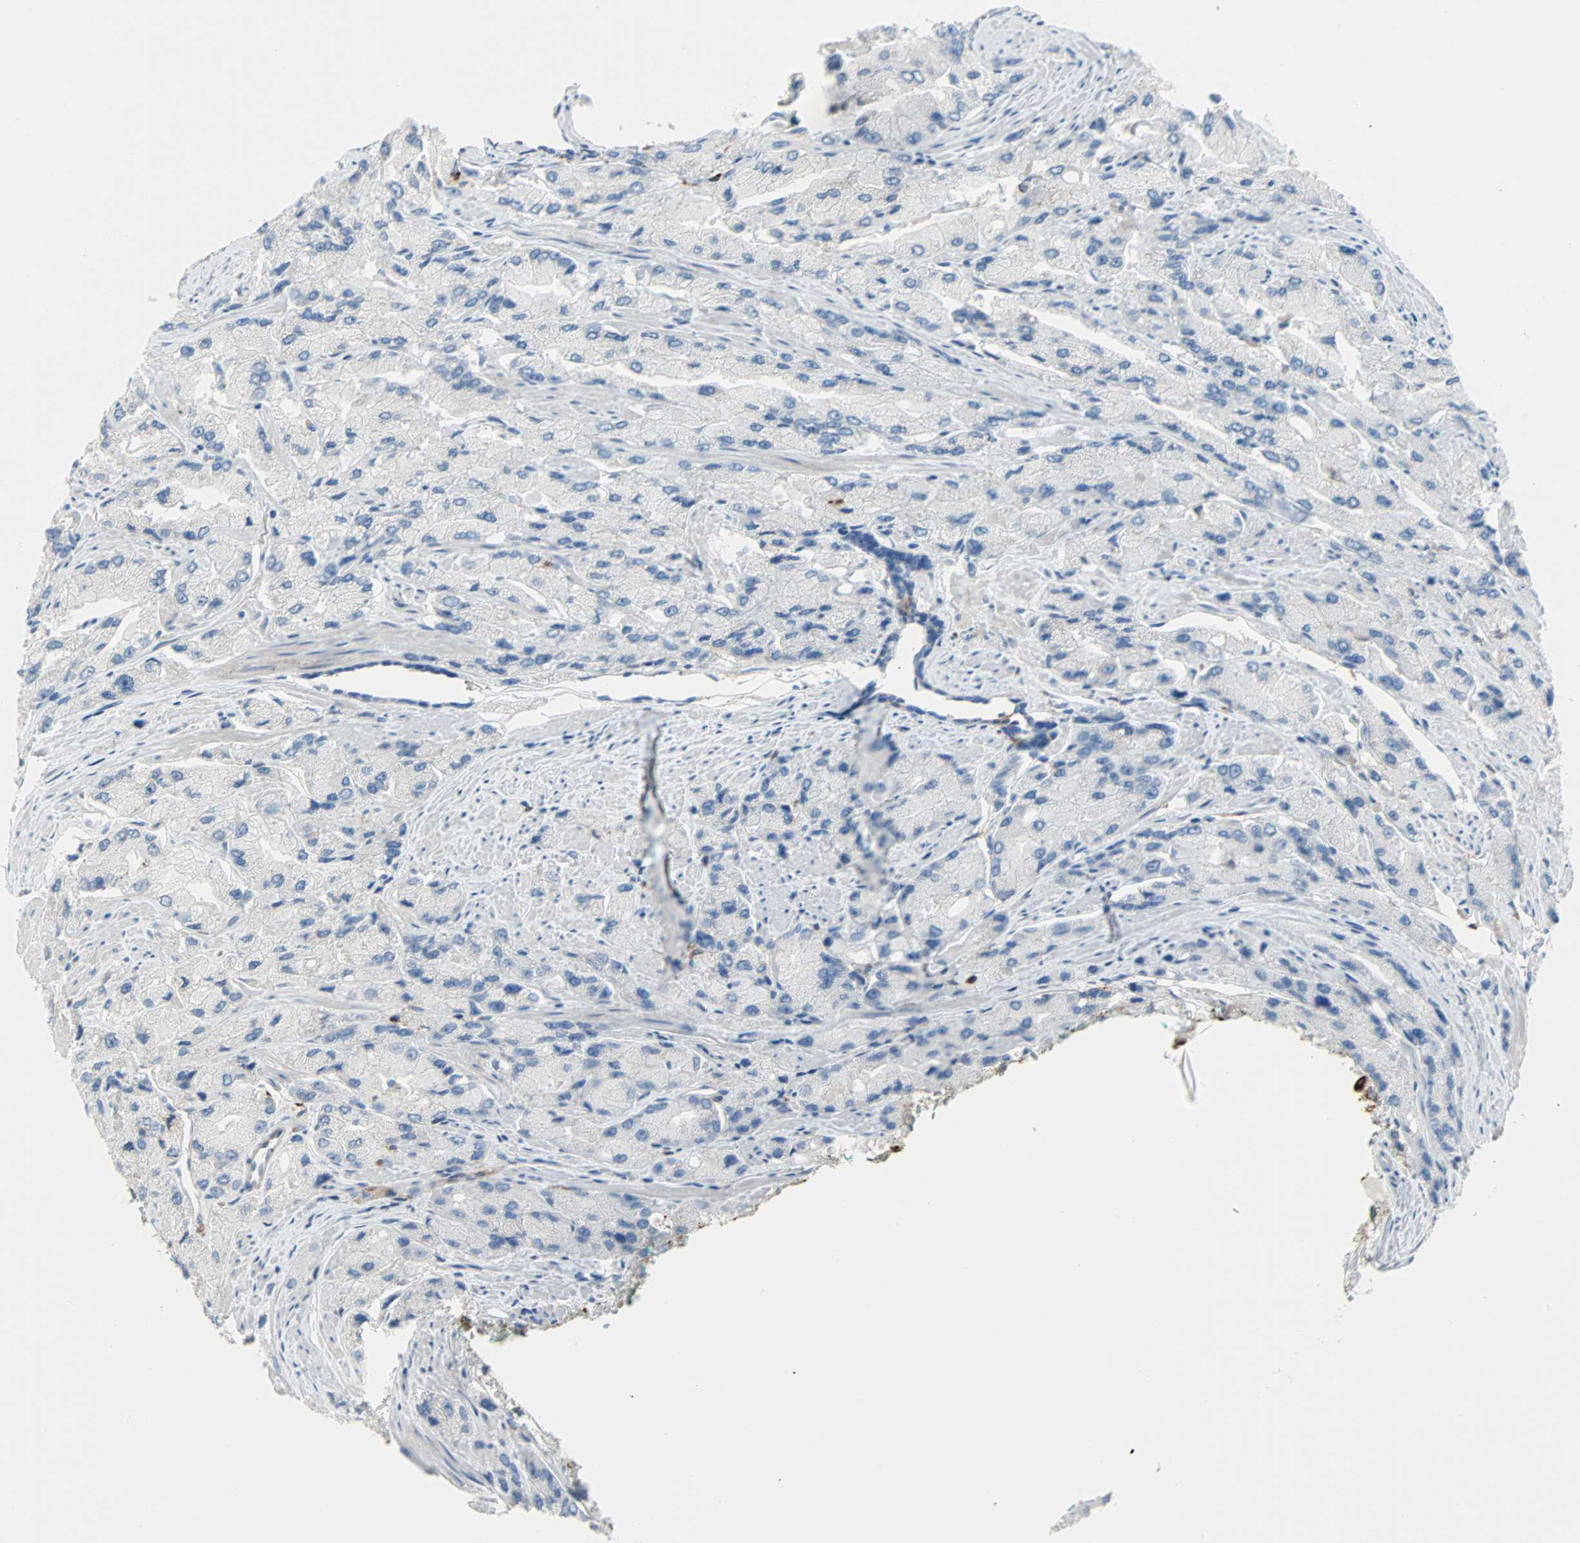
{"staining": {"intensity": "negative", "quantity": "none", "location": "none"}, "tissue": "prostate cancer", "cell_type": "Tumor cells", "image_type": "cancer", "snomed": [{"axis": "morphology", "description": "Adenocarcinoma, High grade"}, {"axis": "topography", "description": "Prostate"}], "caption": "Human prostate adenocarcinoma (high-grade) stained for a protein using IHC shows no positivity in tumor cells.", "gene": "CLEC4A", "patient": {"sex": "male", "age": 58}}